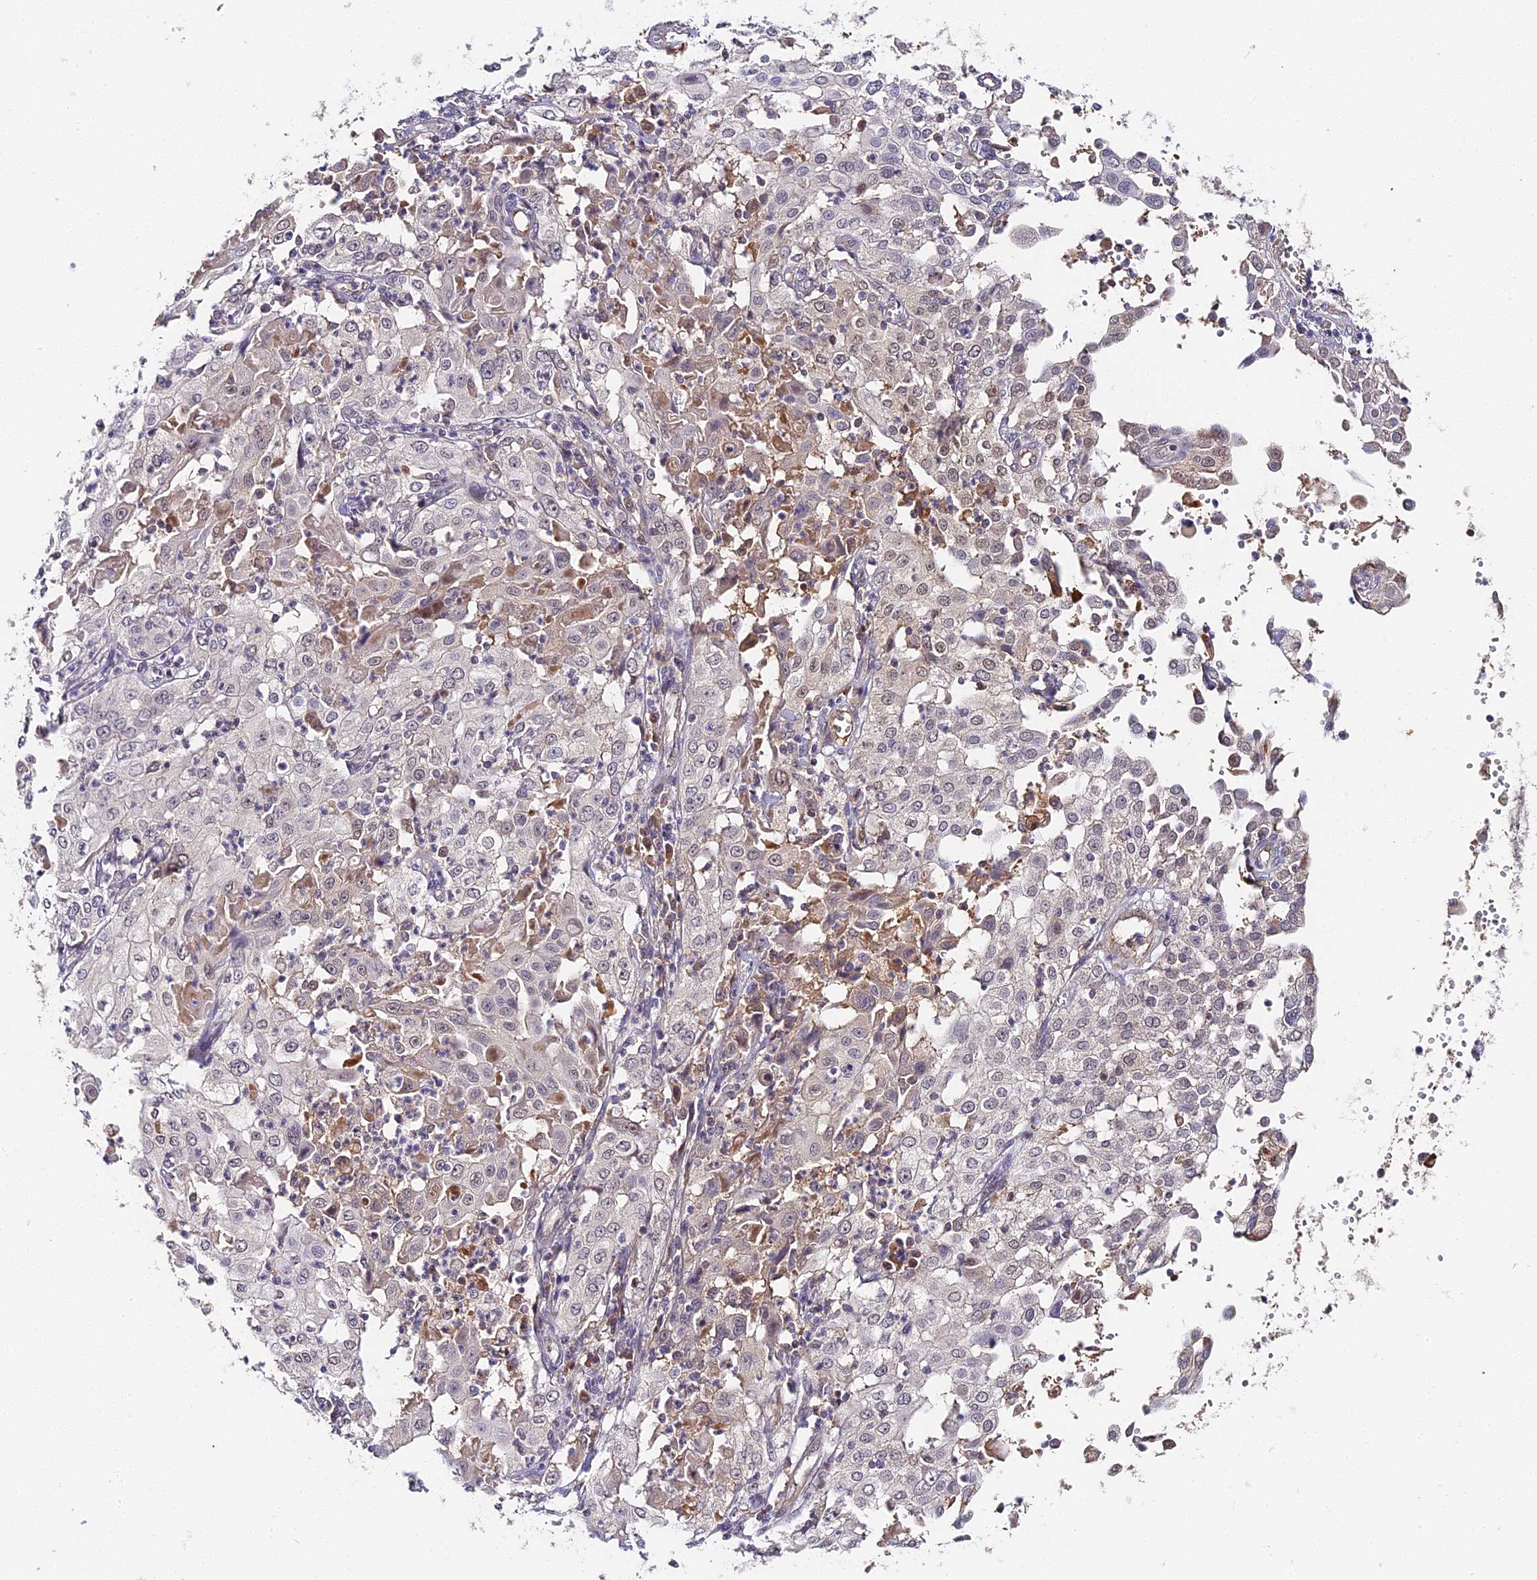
{"staining": {"intensity": "moderate", "quantity": "<25%", "location": "nuclear"}, "tissue": "cervical cancer", "cell_type": "Tumor cells", "image_type": "cancer", "snomed": [{"axis": "morphology", "description": "Squamous cell carcinoma, NOS"}, {"axis": "topography", "description": "Cervix"}], "caption": "Tumor cells exhibit low levels of moderate nuclear staining in approximately <25% of cells in squamous cell carcinoma (cervical).", "gene": "IMPACT", "patient": {"sex": "female", "age": 39}}